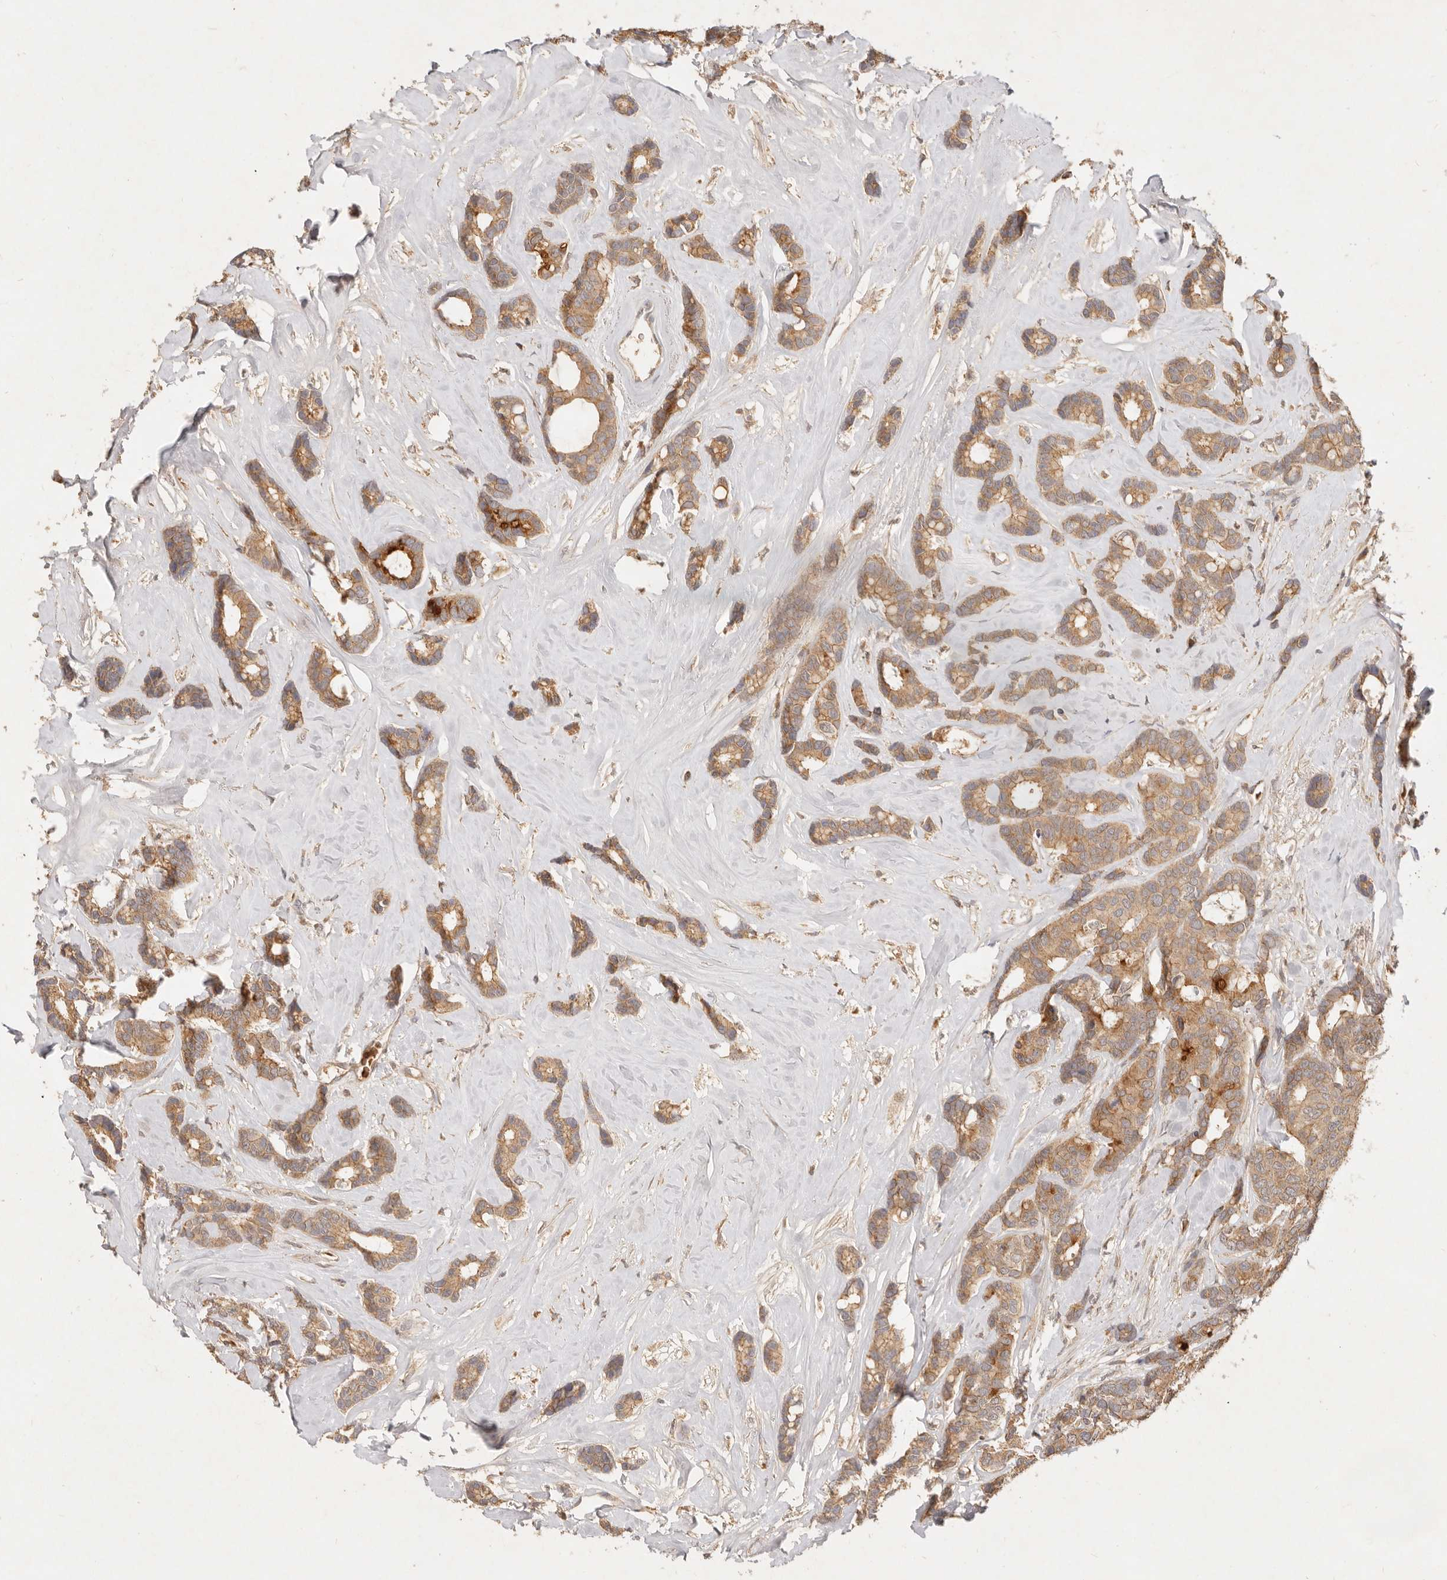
{"staining": {"intensity": "moderate", "quantity": ">75%", "location": "cytoplasmic/membranous"}, "tissue": "breast cancer", "cell_type": "Tumor cells", "image_type": "cancer", "snomed": [{"axis": "morphology", "description": "Duct carcinoma"}, {"axis": "topography", "description": "Breast"}], "caption": "Moderate cytoplasmic/membranous protein expression is appreciated in about >75% of tumor cells in infiltrating ductal carcinoma (breast). Nuclei are stained in blue.", "gene": "FREM2", "patient": {"sex": "female", "age": 87}}